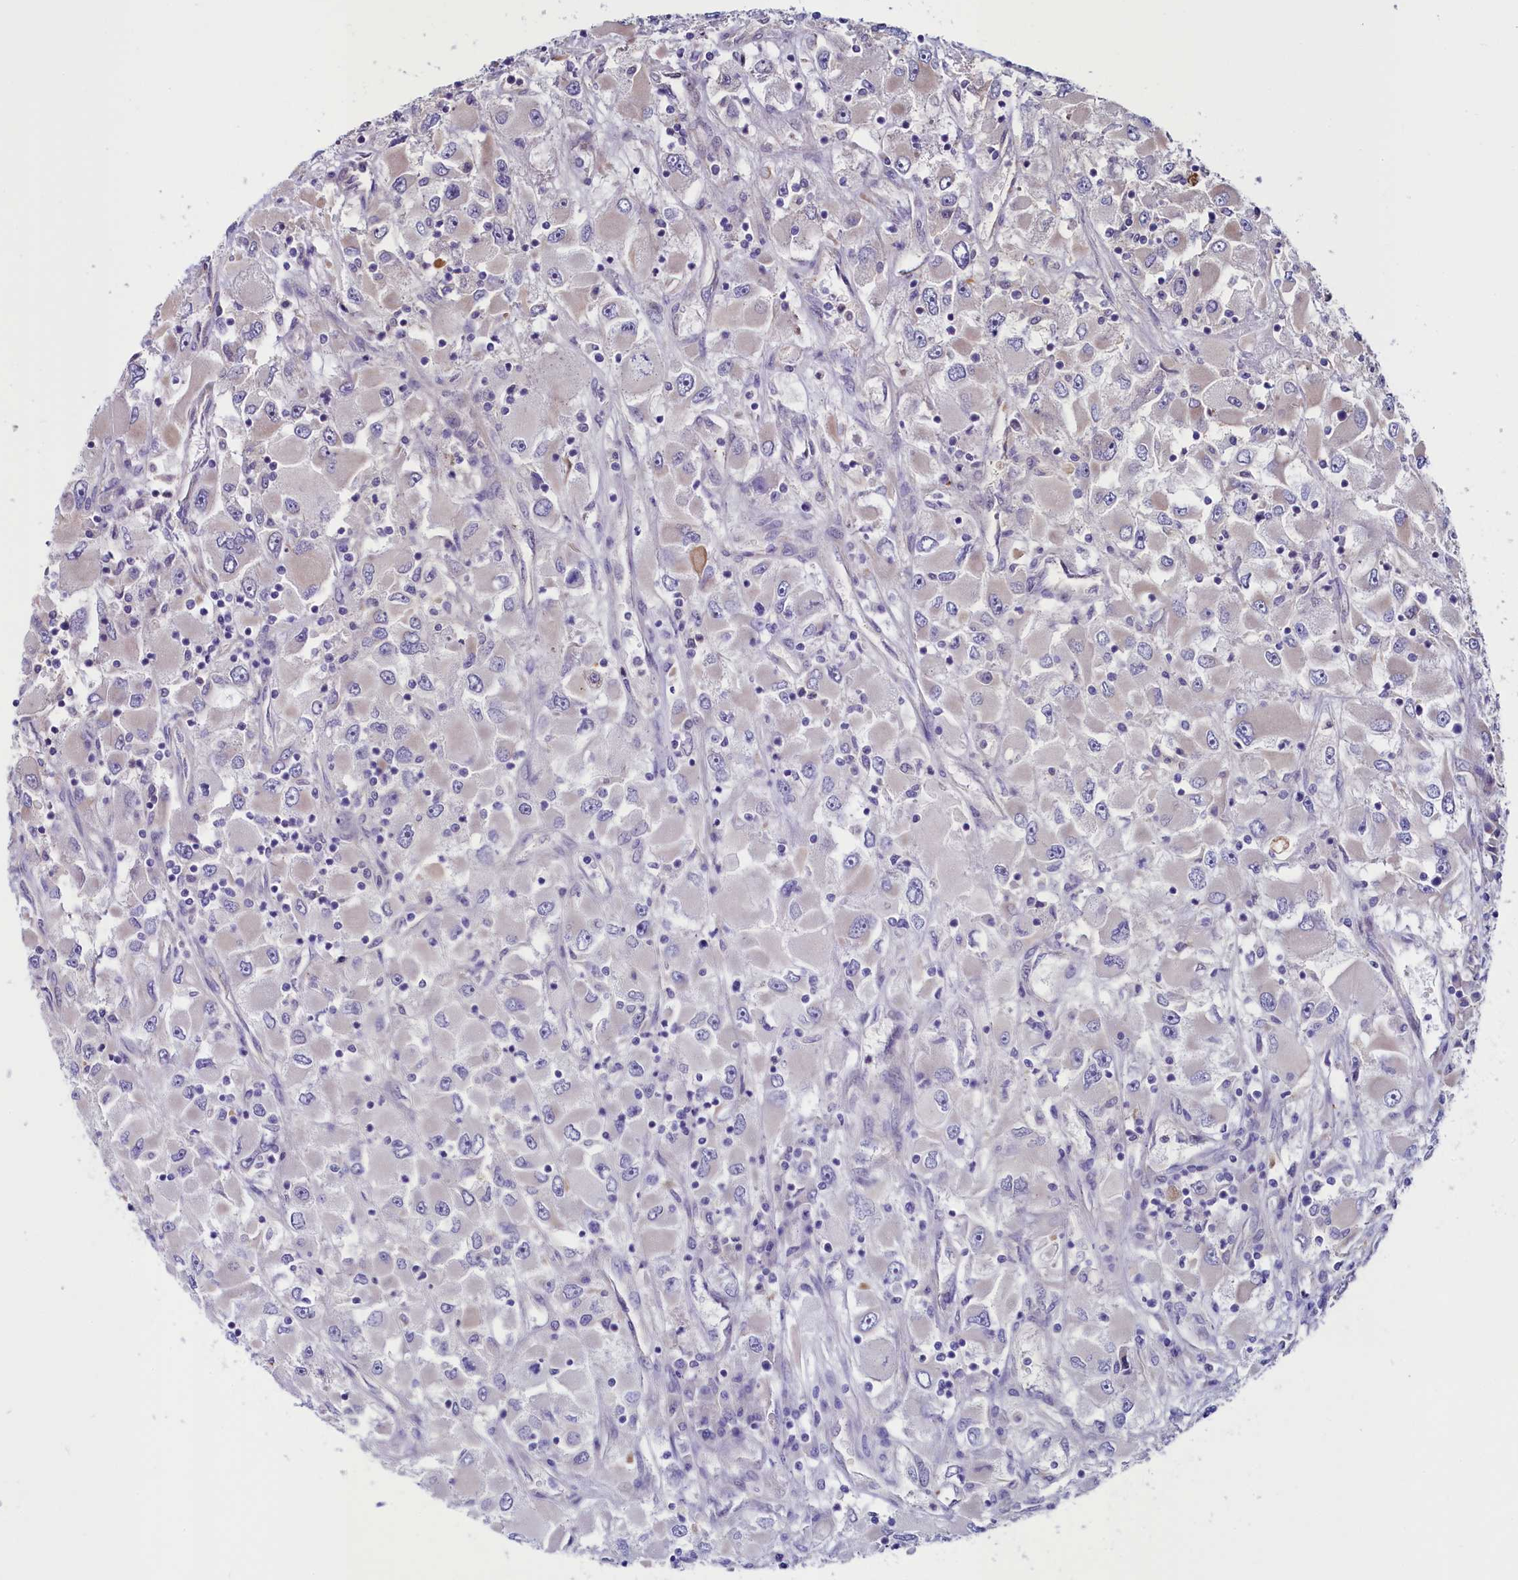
{"staining": {"intensity": "negative", "quantity": "none", "location": "none"}, "tissue": "renal cancer", "cell_type": "Tumor cells", "image_type": "cancer", "snomed": [{"axis": "morphology", "description": "Adenocarcinoma, NOS"}, {"axis": "topography", "description": "Kidney"}], "caption": "IHC photomicrograph of neoplastic tissue: human renal adenocarcinoma stained with DAB (3,3'-diaminobenzidine) exhibits no significant protein positivity in tumor cells.", "gene": "PDILT", "patient": {"sex": "female", "age": 52}}